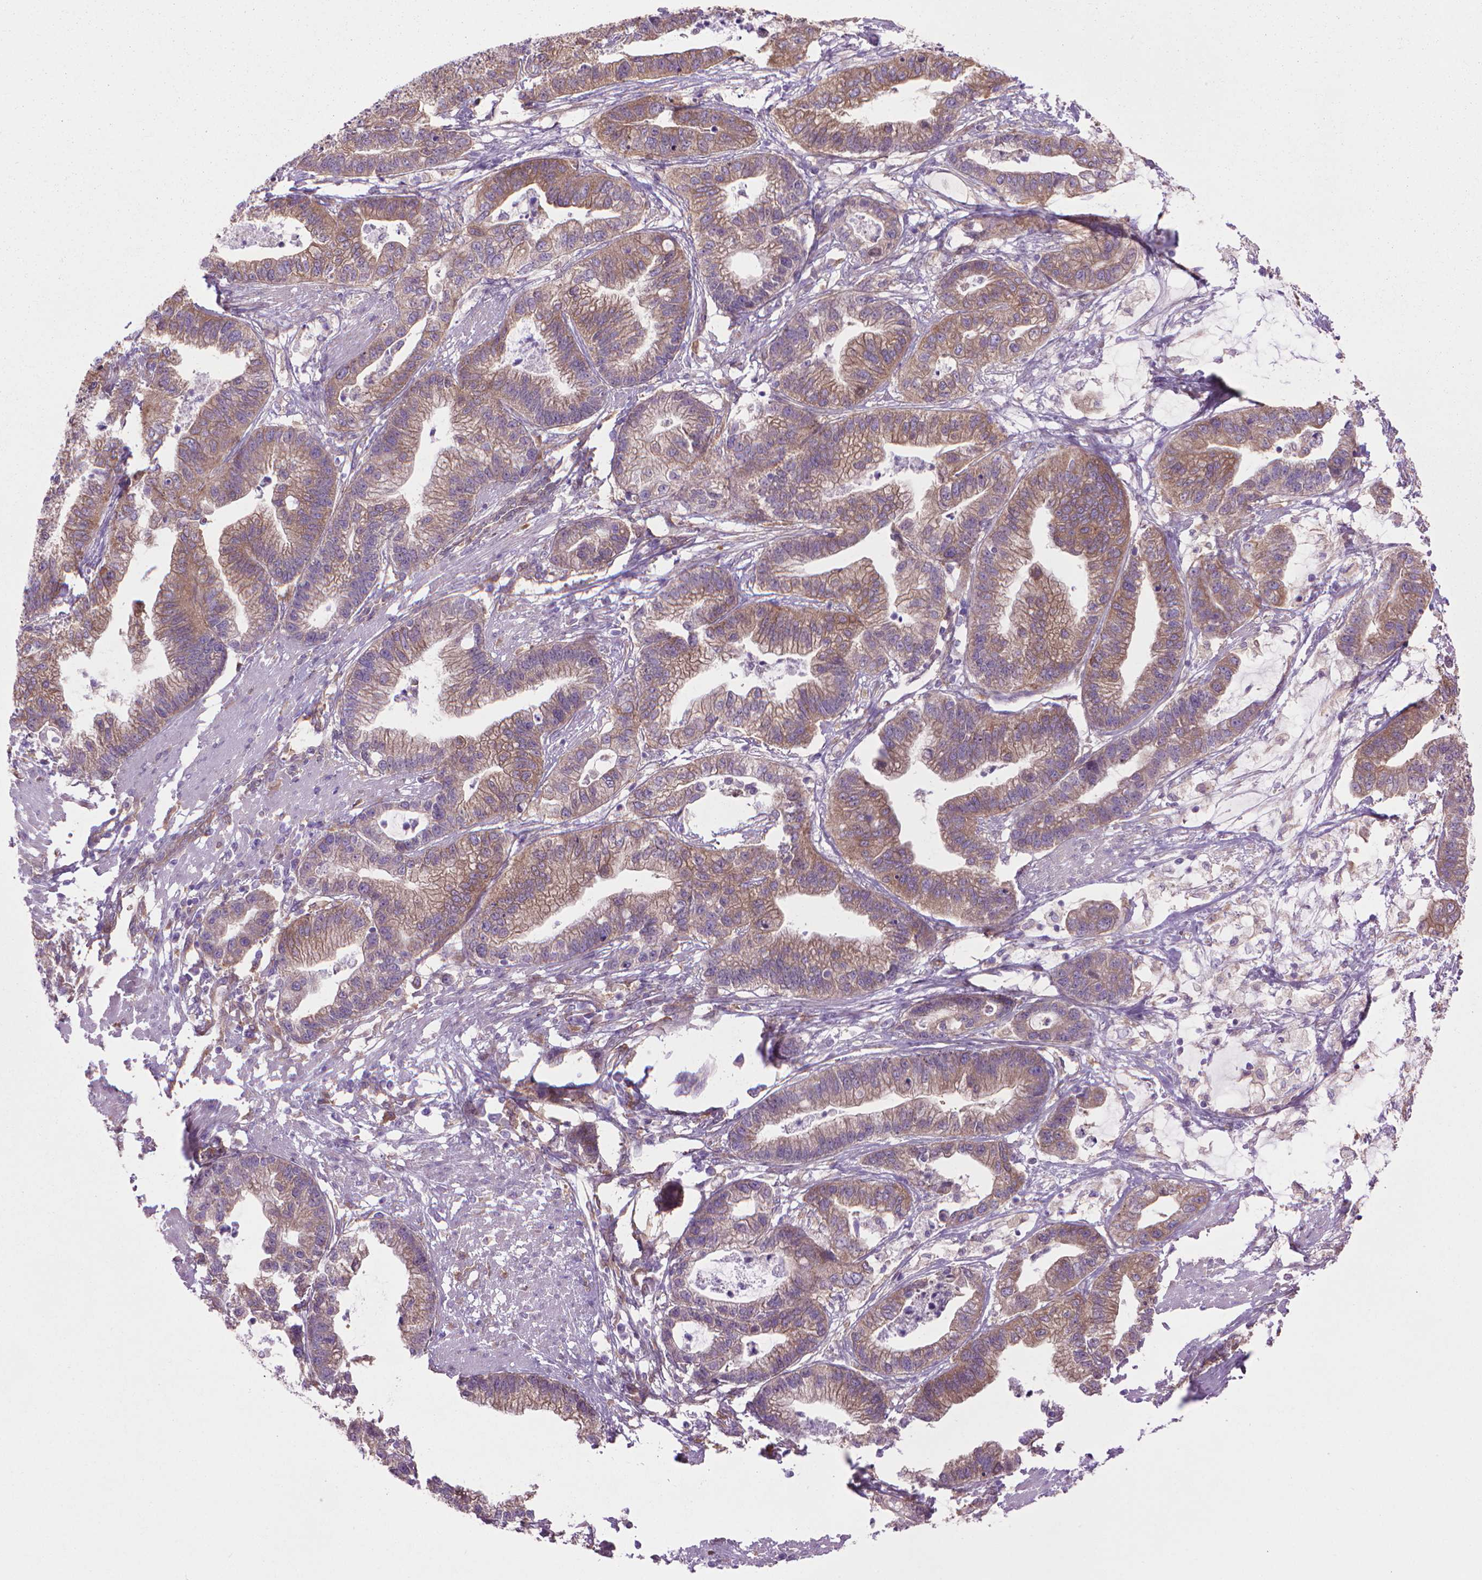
{"staining": {"intensity": "moderate", "quantity": "25%-75%", "location": "cytoplasmic/membranous"}, "tissue": "stomach cancer", "cell_type": "Tumor cells", "image_type": "cancer", "snomed": [{"axis": "morphology", "description": "Adenocarcinoma, NOS"}, {"axis": "topography", "description": "Stomach"}], "caption": "There is medium levels of moderate cytoplasmic/membranous expression in tumor cells of stomach adenocarcinoma, as demonstrated by immunohistochemical staining (brown color).", "gene": "CORO1B", "patient": {"sex": "male", "age": 83}}